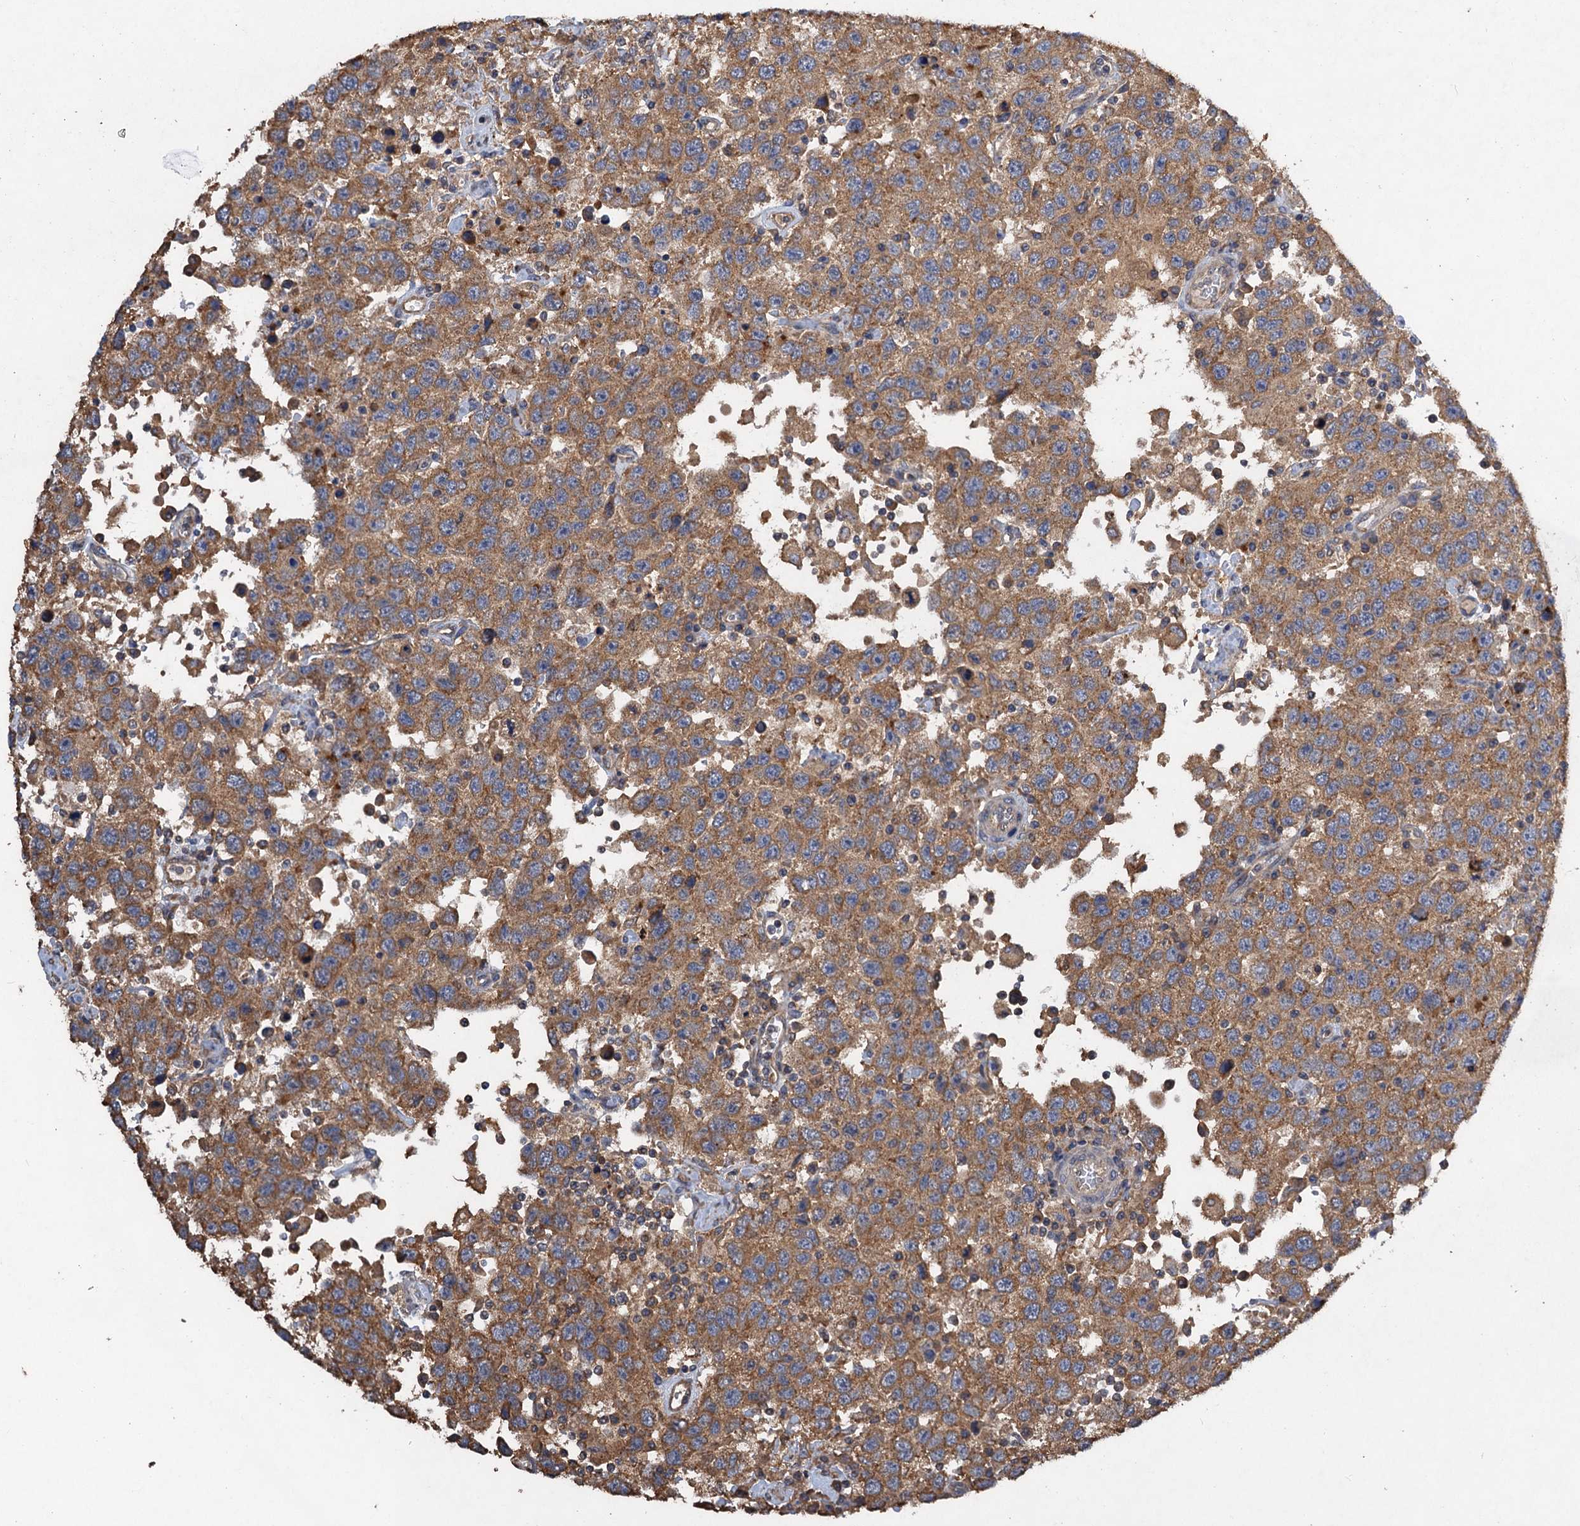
{"staining": {"intensity": "moderate", "quantity": ">75%", "location": "cytoplasmic/membranous"}, "tissue": "testis cancer", "cell_type": "Tumor cells", "image_type": "cancer", "snomed": [{"axis": "morphology", "description": "Seminoma, NOS"}, {"axis": "topography", "description": "Testis"}], "caption": "This histopathology image displays immunohistochemistry staining of human testis cancer (seminoma), with medium moderate cytoplasmic/membranous positivity in approximately >75% of tumor cells.", "gene": "SCUBE3", "patient": {"sex": "male", "age": 41}}